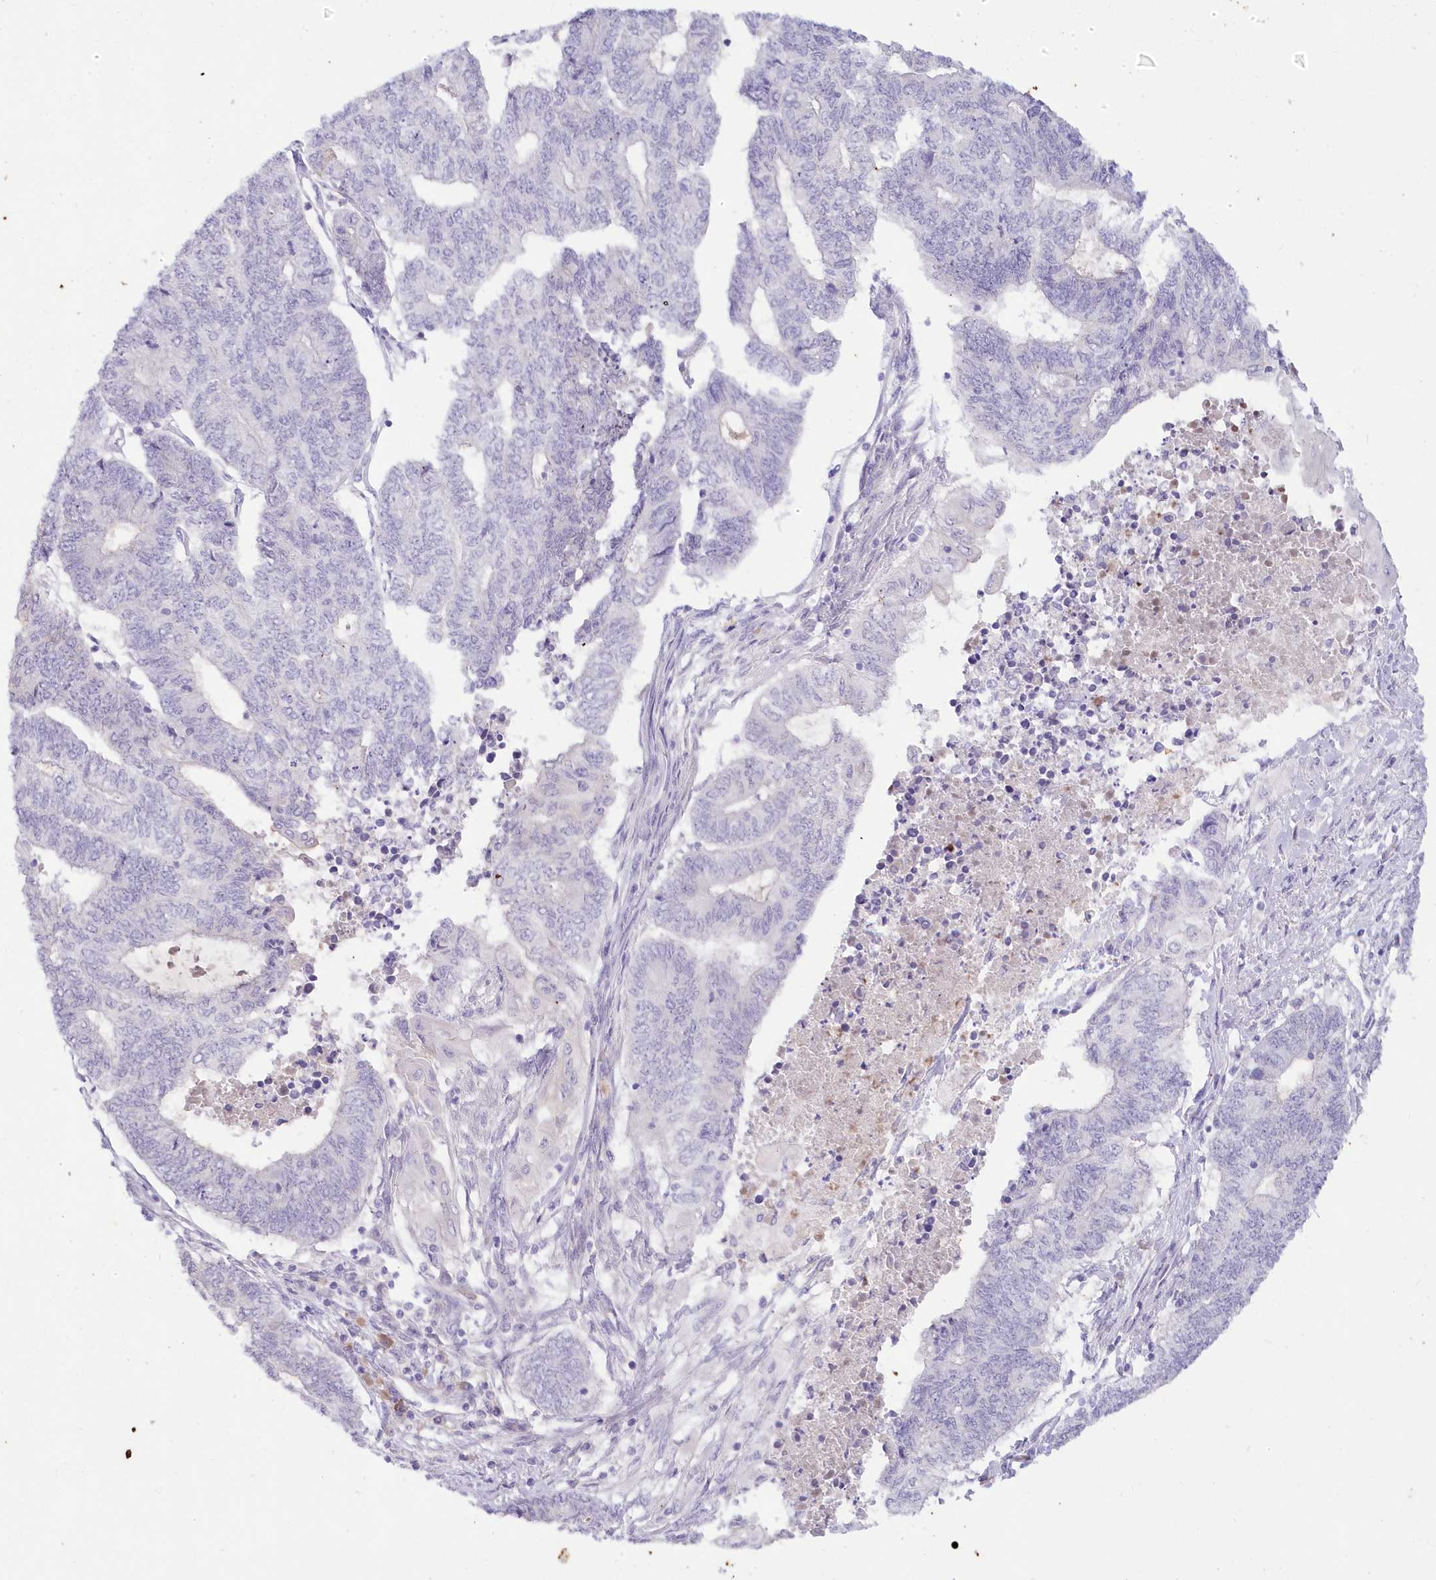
{"staining": {"intensity": "negative", "quantity": "none", "location": "none"}, "tissue": "endometrial cancer", "cell_type": "Tumor cells", "image_type": "cancer", "snomed": [{"axis": "morphology", "description": "Adenocarcinoma, NOS"}, {"axis": "topography", "description": "Uterus"}, {"axis": "topography", "description": "Endometrium"}], "caption": "There is no significant staining in tumor cells of endometrial cancer (adenocarcinoma). (Immunohistochemistry, brightfield microscopy, high magnification).", "gene": "SNED1", "patient": {"sex": "female", "age": 70}}